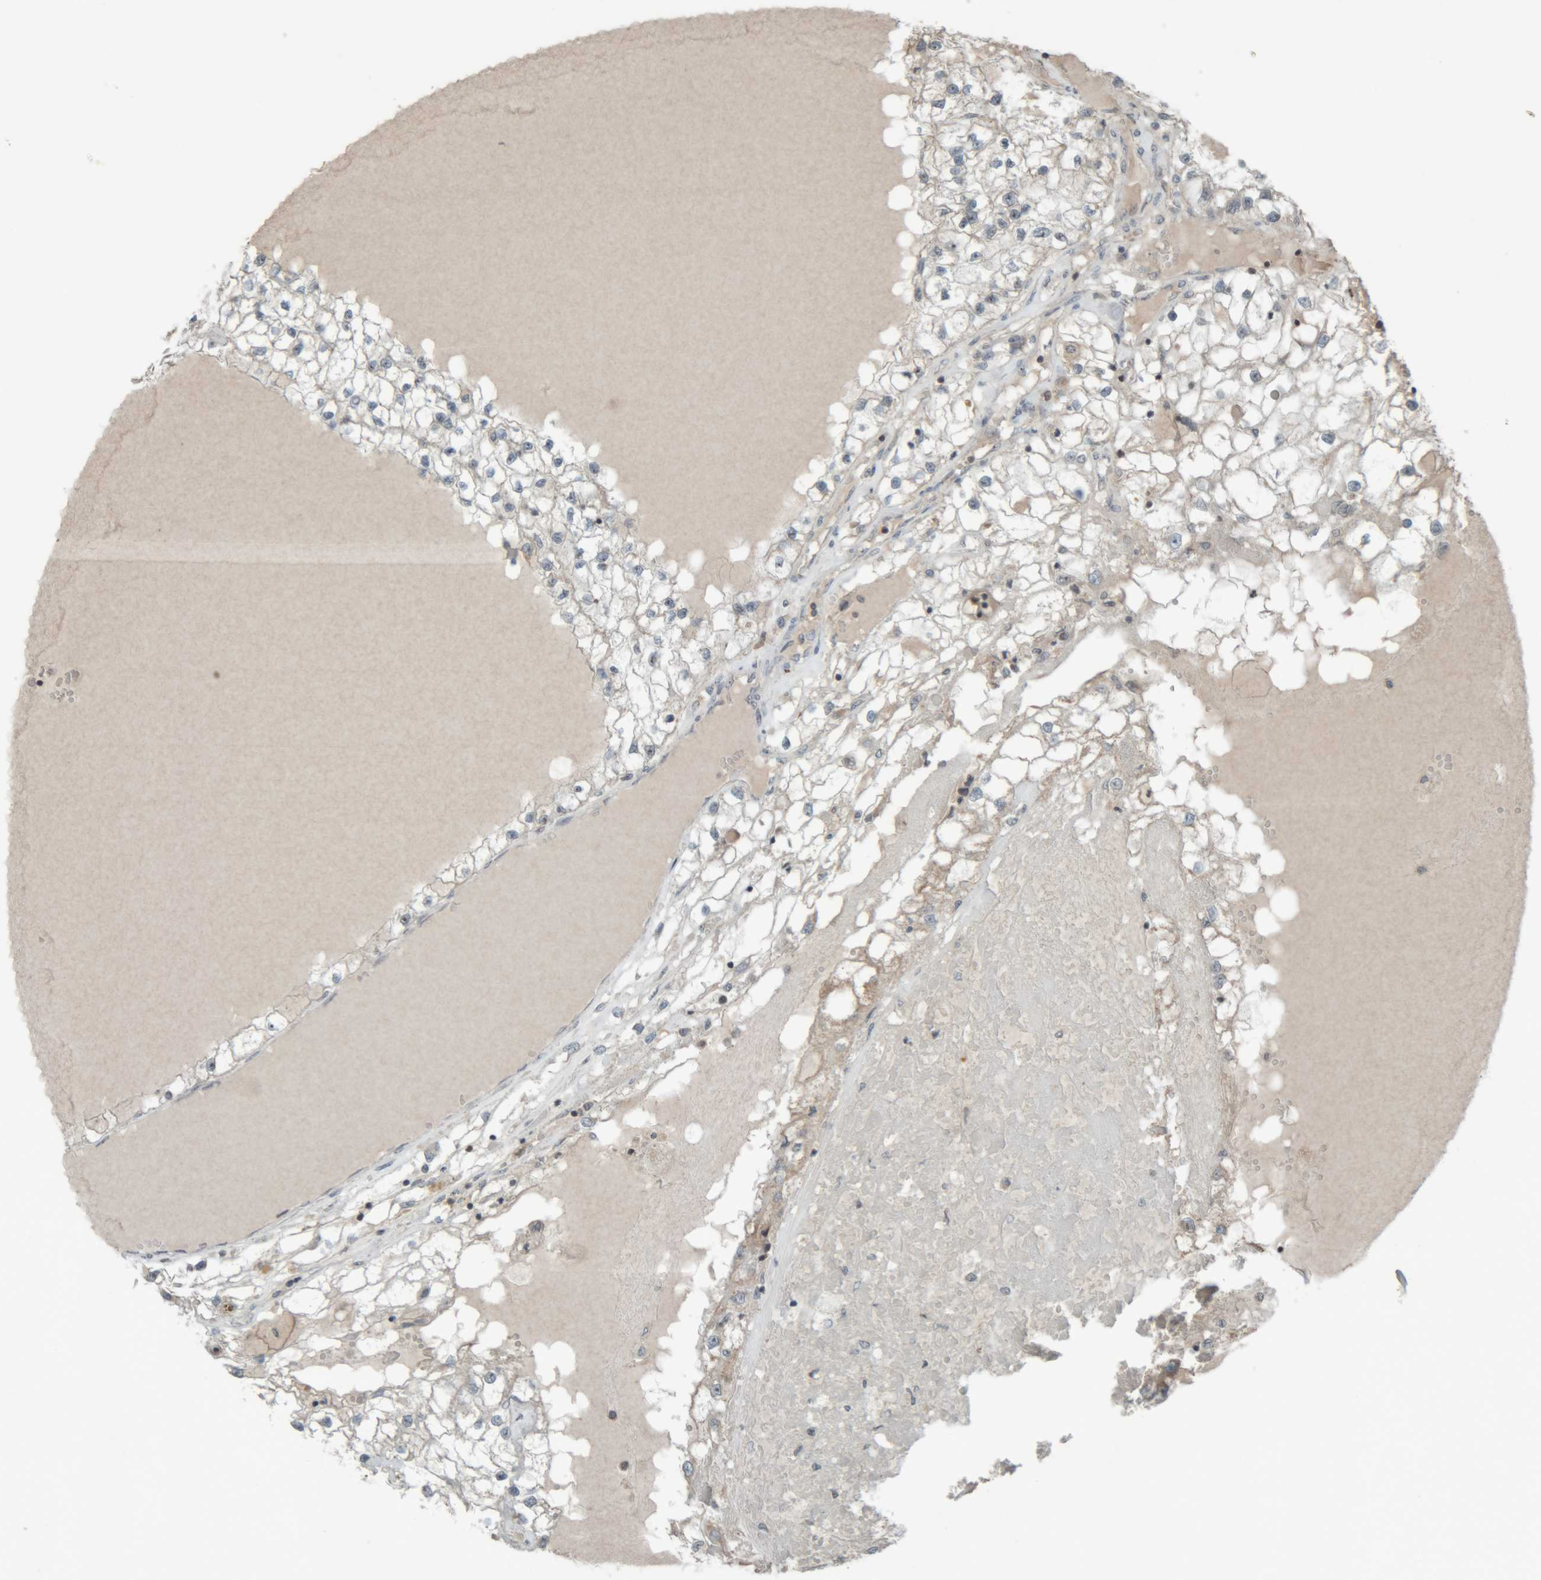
{"staining": {"intensity": "negative", "quantity": "none", "location": "none"}, "tissue": "renal cancer", "cell_type": "Tumor cells", "image_type": "cancer", "snomed": [{"axis": "morphology", "description": "Adenocarcinoma, NOS"}, {"axis": "topography", "description": "Kidney"}], "caption": "IHC image of neoplastic tissue: human renal cancer stained with DAB displays no significant protein staining in tumor cells. (Brightfield microscopy of DAB (3,3'-diaminobenzidine) immunohistochemistry (IHC) at high magnification).", "gene": "RPF1", "patient": {"sex": "male", "age": 68}}